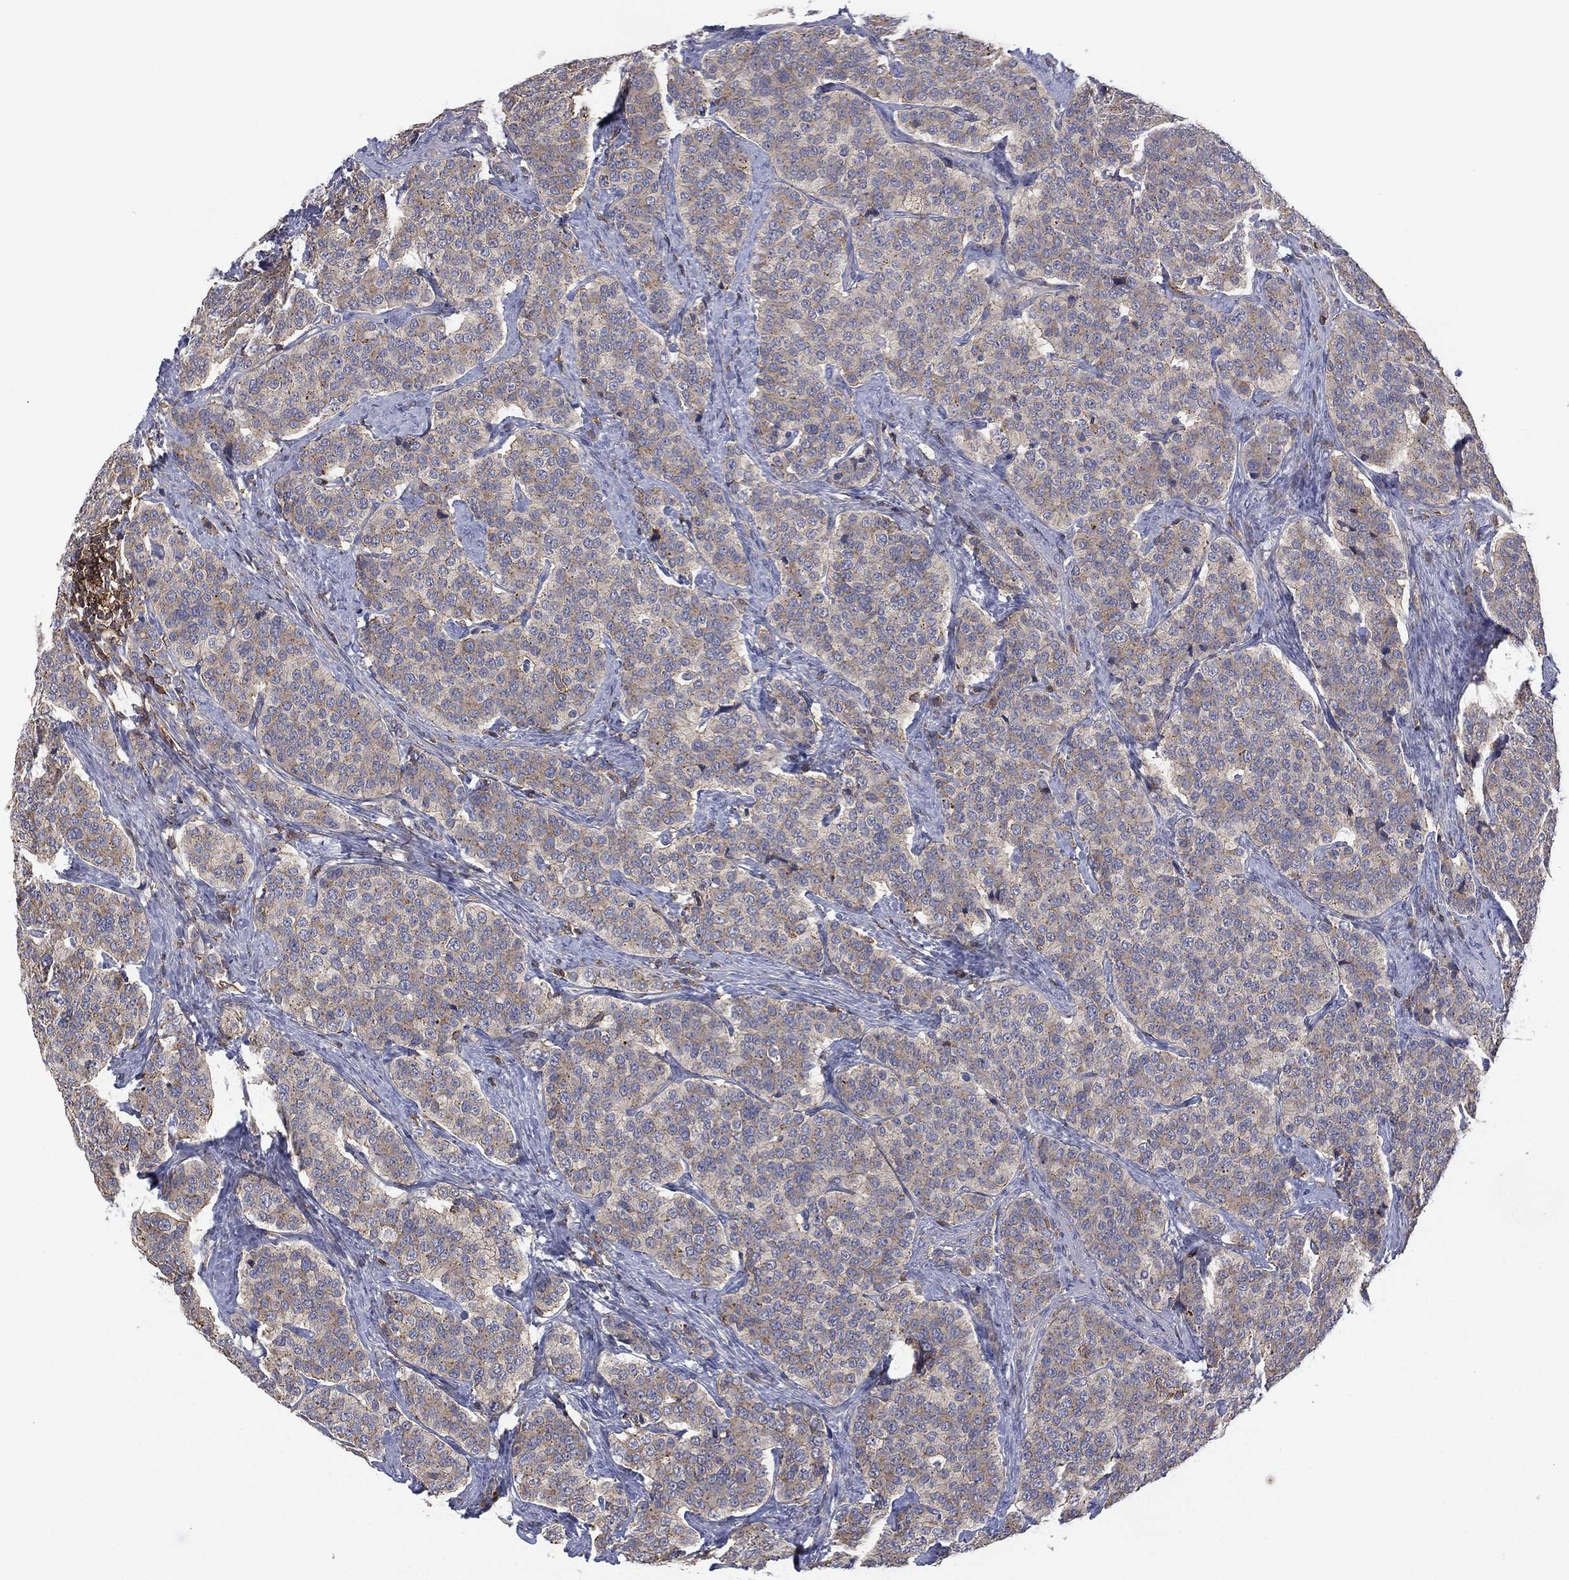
{"staining": {"intensity": "weak", "quantity": "25%-75%", "location": "cytoplasmic/membranous"}, "tissue": "carcinoid", "cell_type": "Tumor cells", "image_type": "cancer", "snomed": [{"axis": "morphology", "description": "Carcinoid, malignant, NOS"}, {"axis": "topography", "description": "Small intestine"}], "caption": "A photomicrograph showing weak cytoplasmic/membranous staining in approximately 25%-75% of tumor cells in carcinoid, as visualized by brown immunohistochemical staining.", "gene": "DOCK8", "patient": {"sex": "female", "age": 58}}